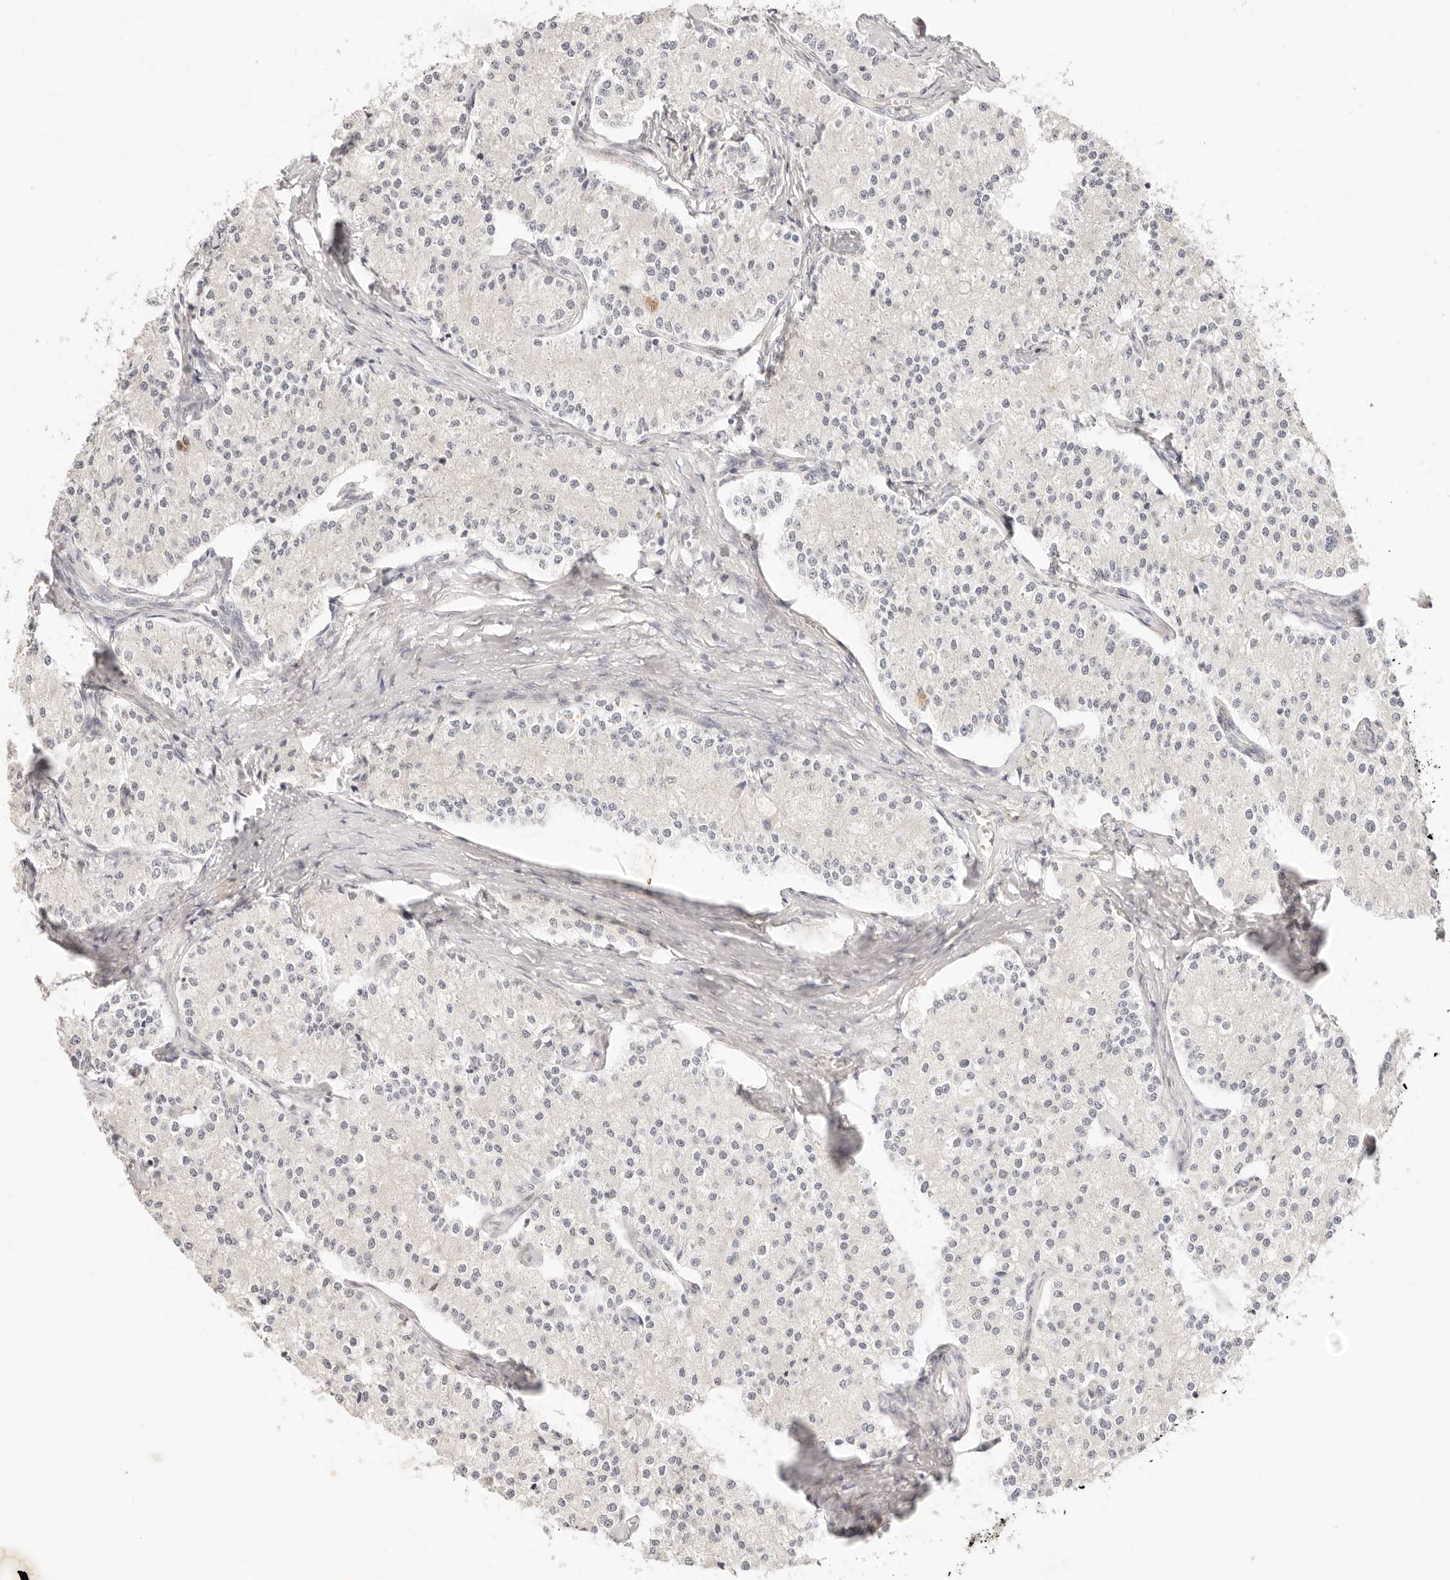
{"staining": {"intensity": "negative", "quantity": "none", "location": "none"}, "tissue": "carcinoid", "cell_type": "Tumor cells", "image_type": "cancer", "snomed": [{"axis": "morphology", "description": "Carcinoid, malignant, NOS"}, {"axis": "topography", "description": "Colon"}], "caption": "IHC of malignant carcinoid exhibits no expression in tumor cells.", "gene": "GPR156", "patient": {"sex": "female", "age": 52}}